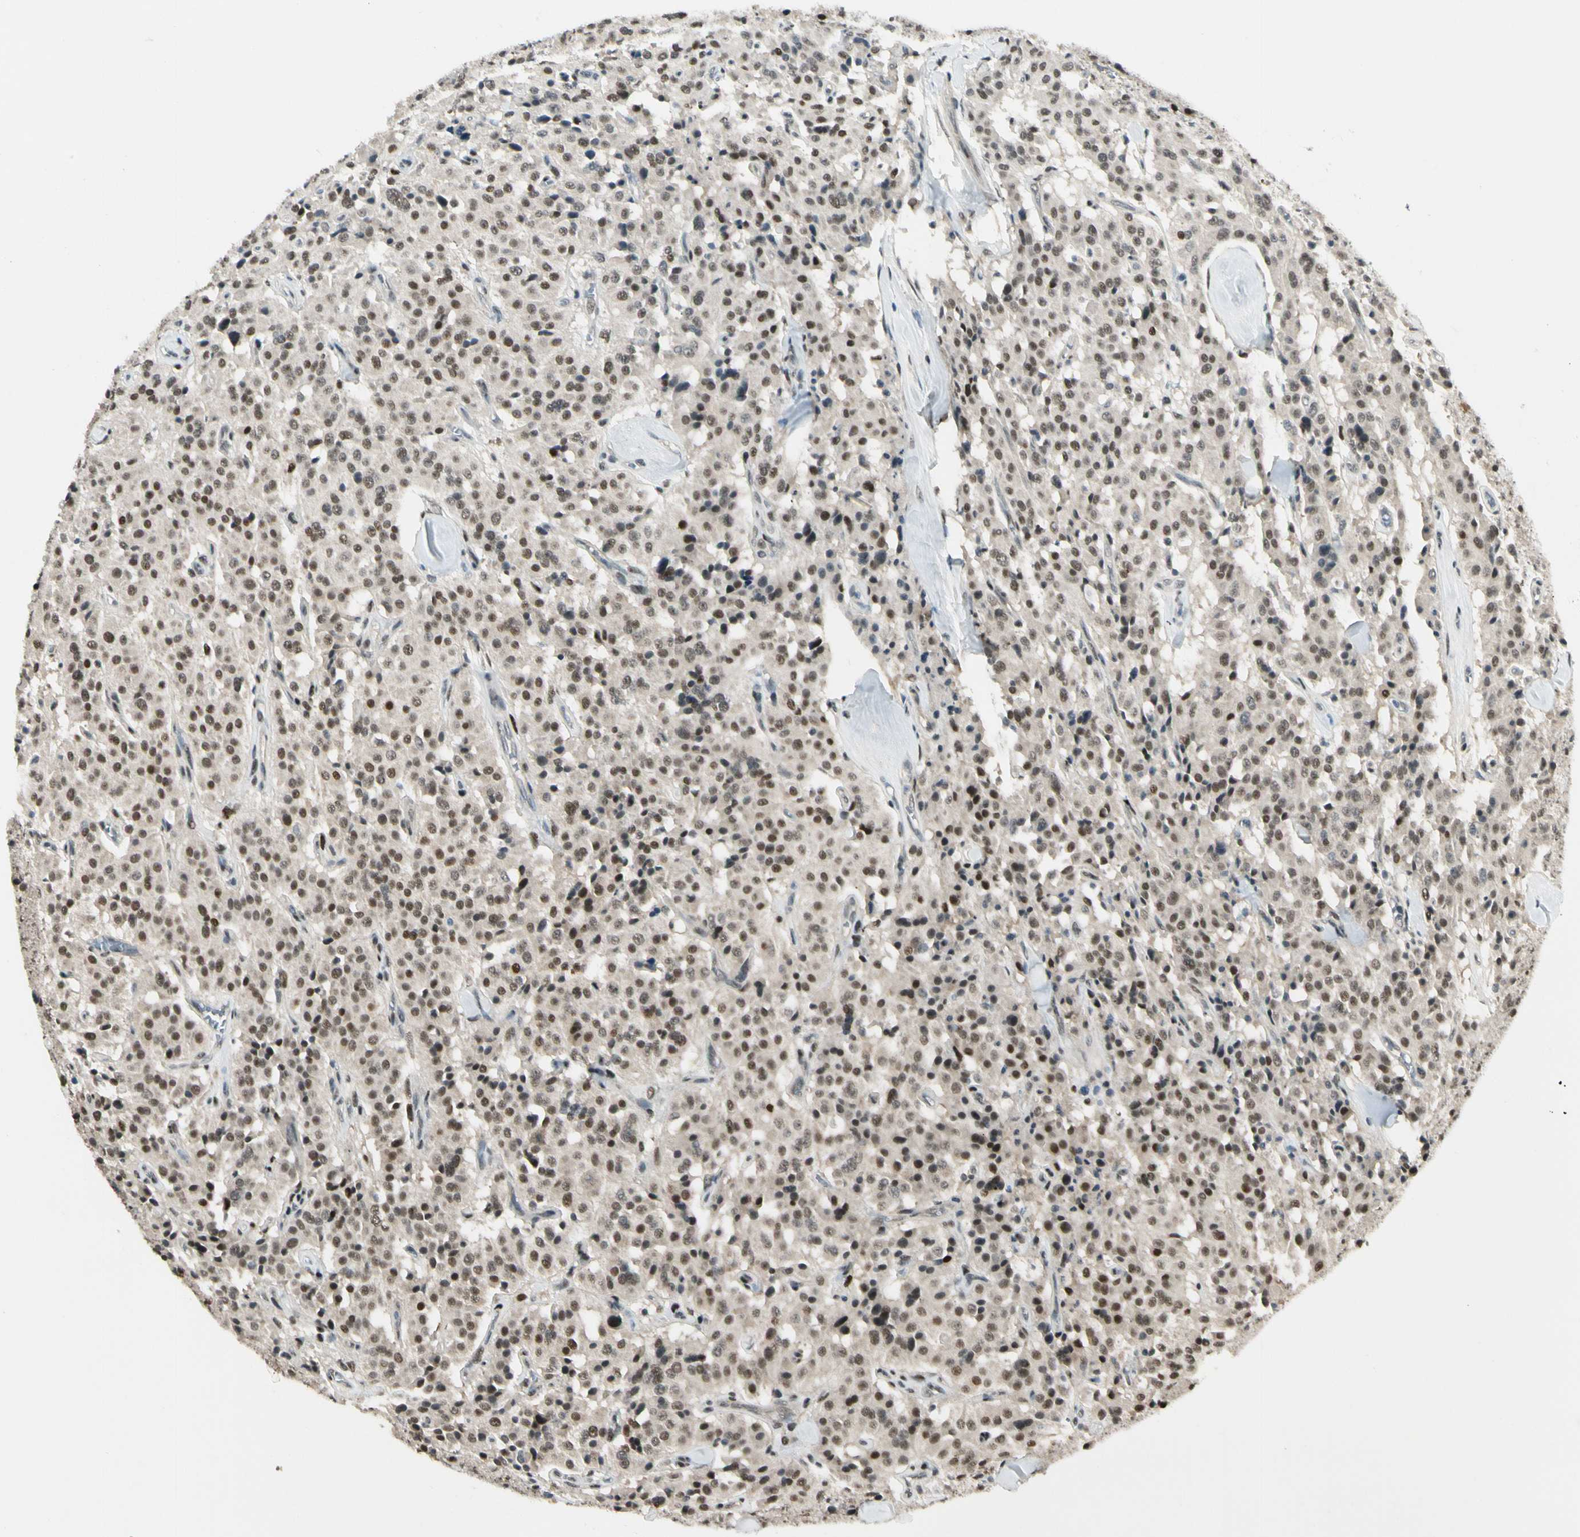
{"staining": {"intensity": "strong", "quantity": ">75%", "location": "nuclear"}, "tissue": "carcinoid", "cell_type": "Tumor cells", "image_type": "cancer", "snomed": [{"axis": "morphology", "description": "Carcinoid, malignant, NOS"}, {"axis": "topography", "description": "Lung"}], "caption": "Protein staining of carcinoid tissue exhibits strong nuclear expression in approximately >75% of tumor cells. (Stains: DAB (3,3'-diaminobenzidine) in brown, nuclei in blue, Microscopy: brightfield microscopy at high magnification).", "gene": "GTF3A", "patient": {"sex": "male", "age": 30}}